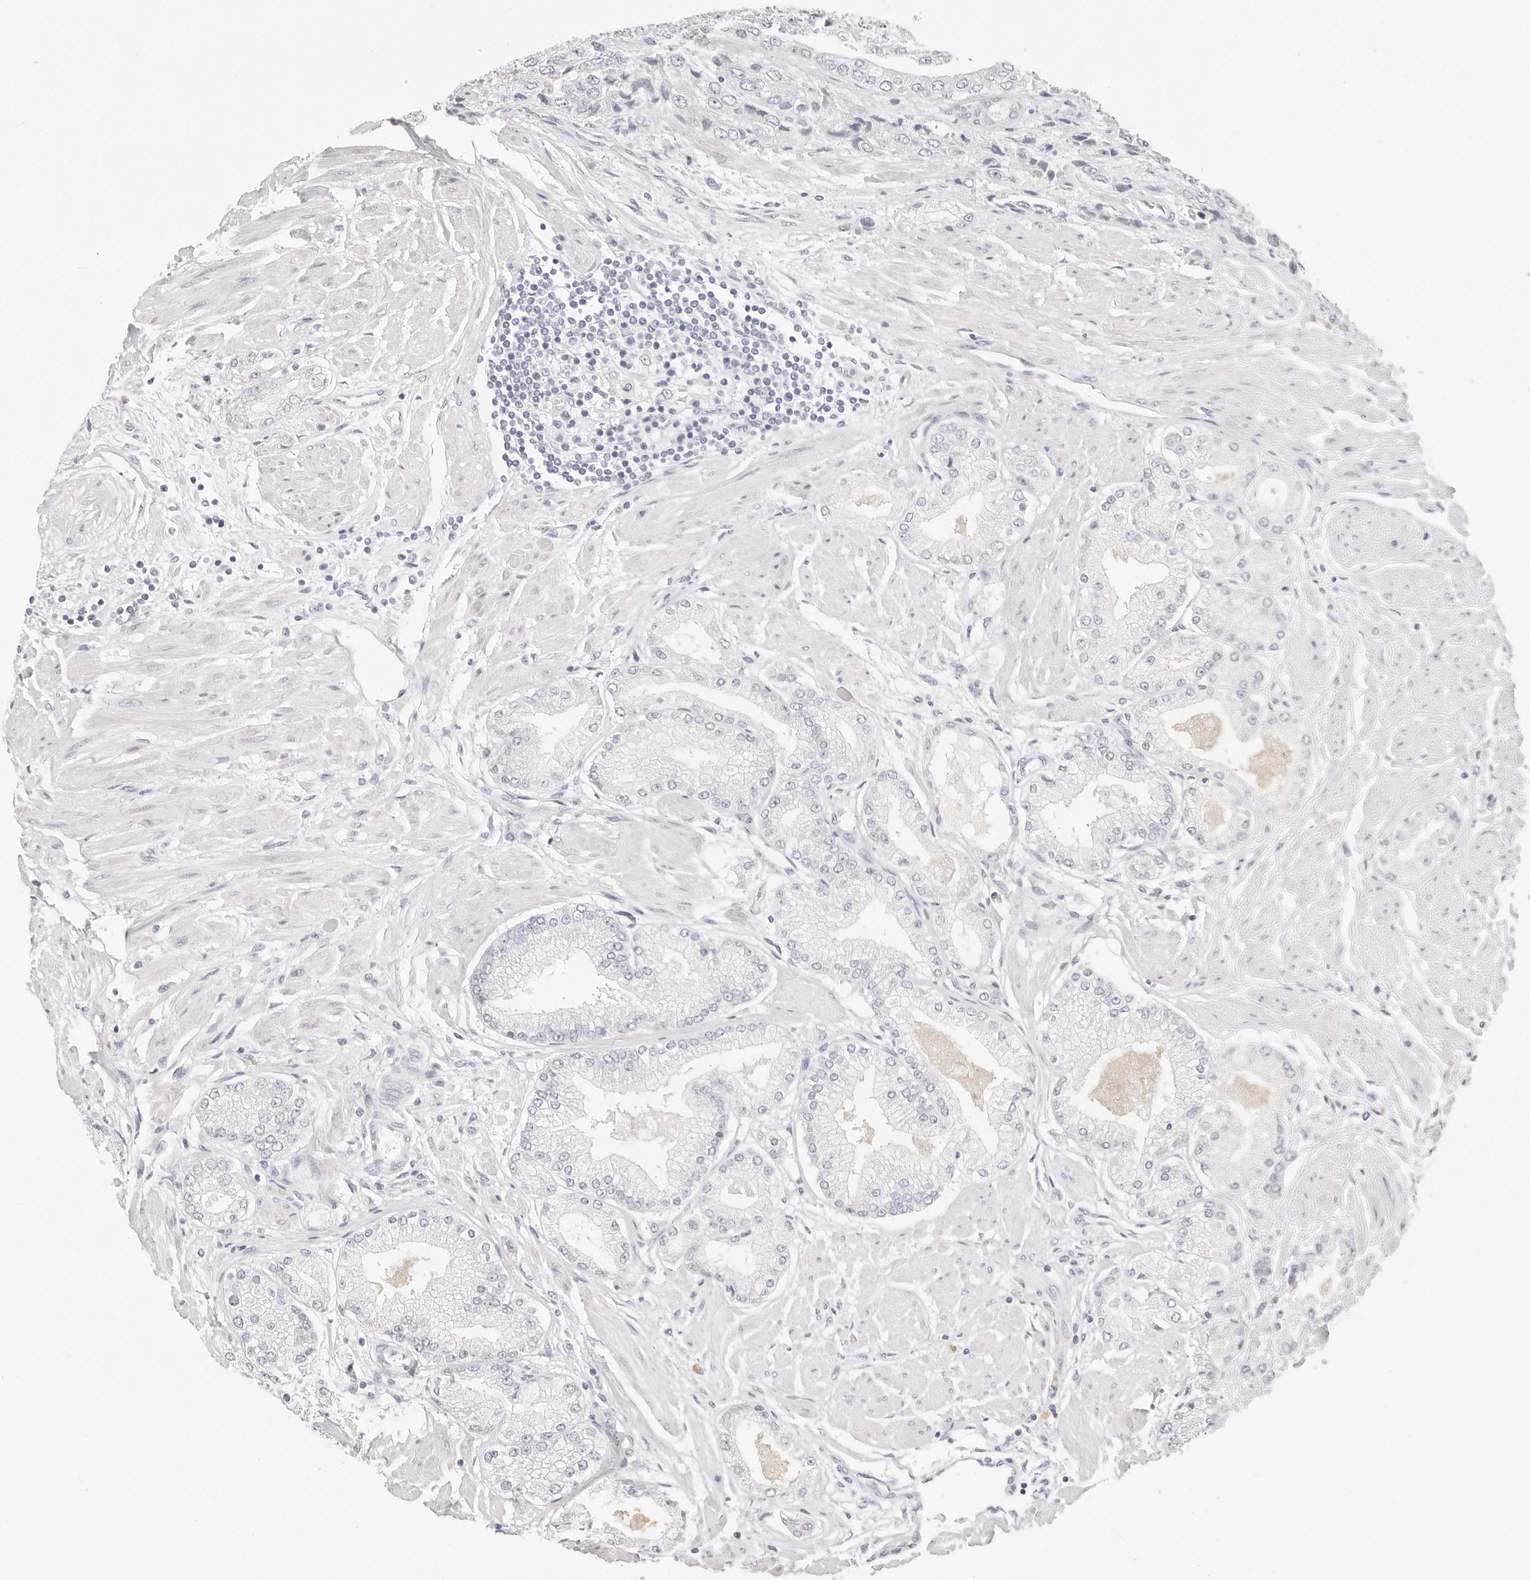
{"staining": {"intensity": "negative", "quantity": "none", "location": "none"}, "tissue": "prostate cancer", "cell_type": "Tumor cells", "image_type": "cancer", "snomed": [{"axis": "morphology", "description": "Adenocarcinoma, High grade"}, {"axis": "topography", "description": "Prostate"}], "caption": "High magnification brightfield microscopy of prostate cancer (adenocarcinoma (high-grade)) stained with DAB (3,3'-diaminobenzidine) (brown) and counterstained with hematoxylin (blue): tumor cells show no significant staining.", "gene": "ASCL1", "patient": {"sex": "male", "age": 50}}